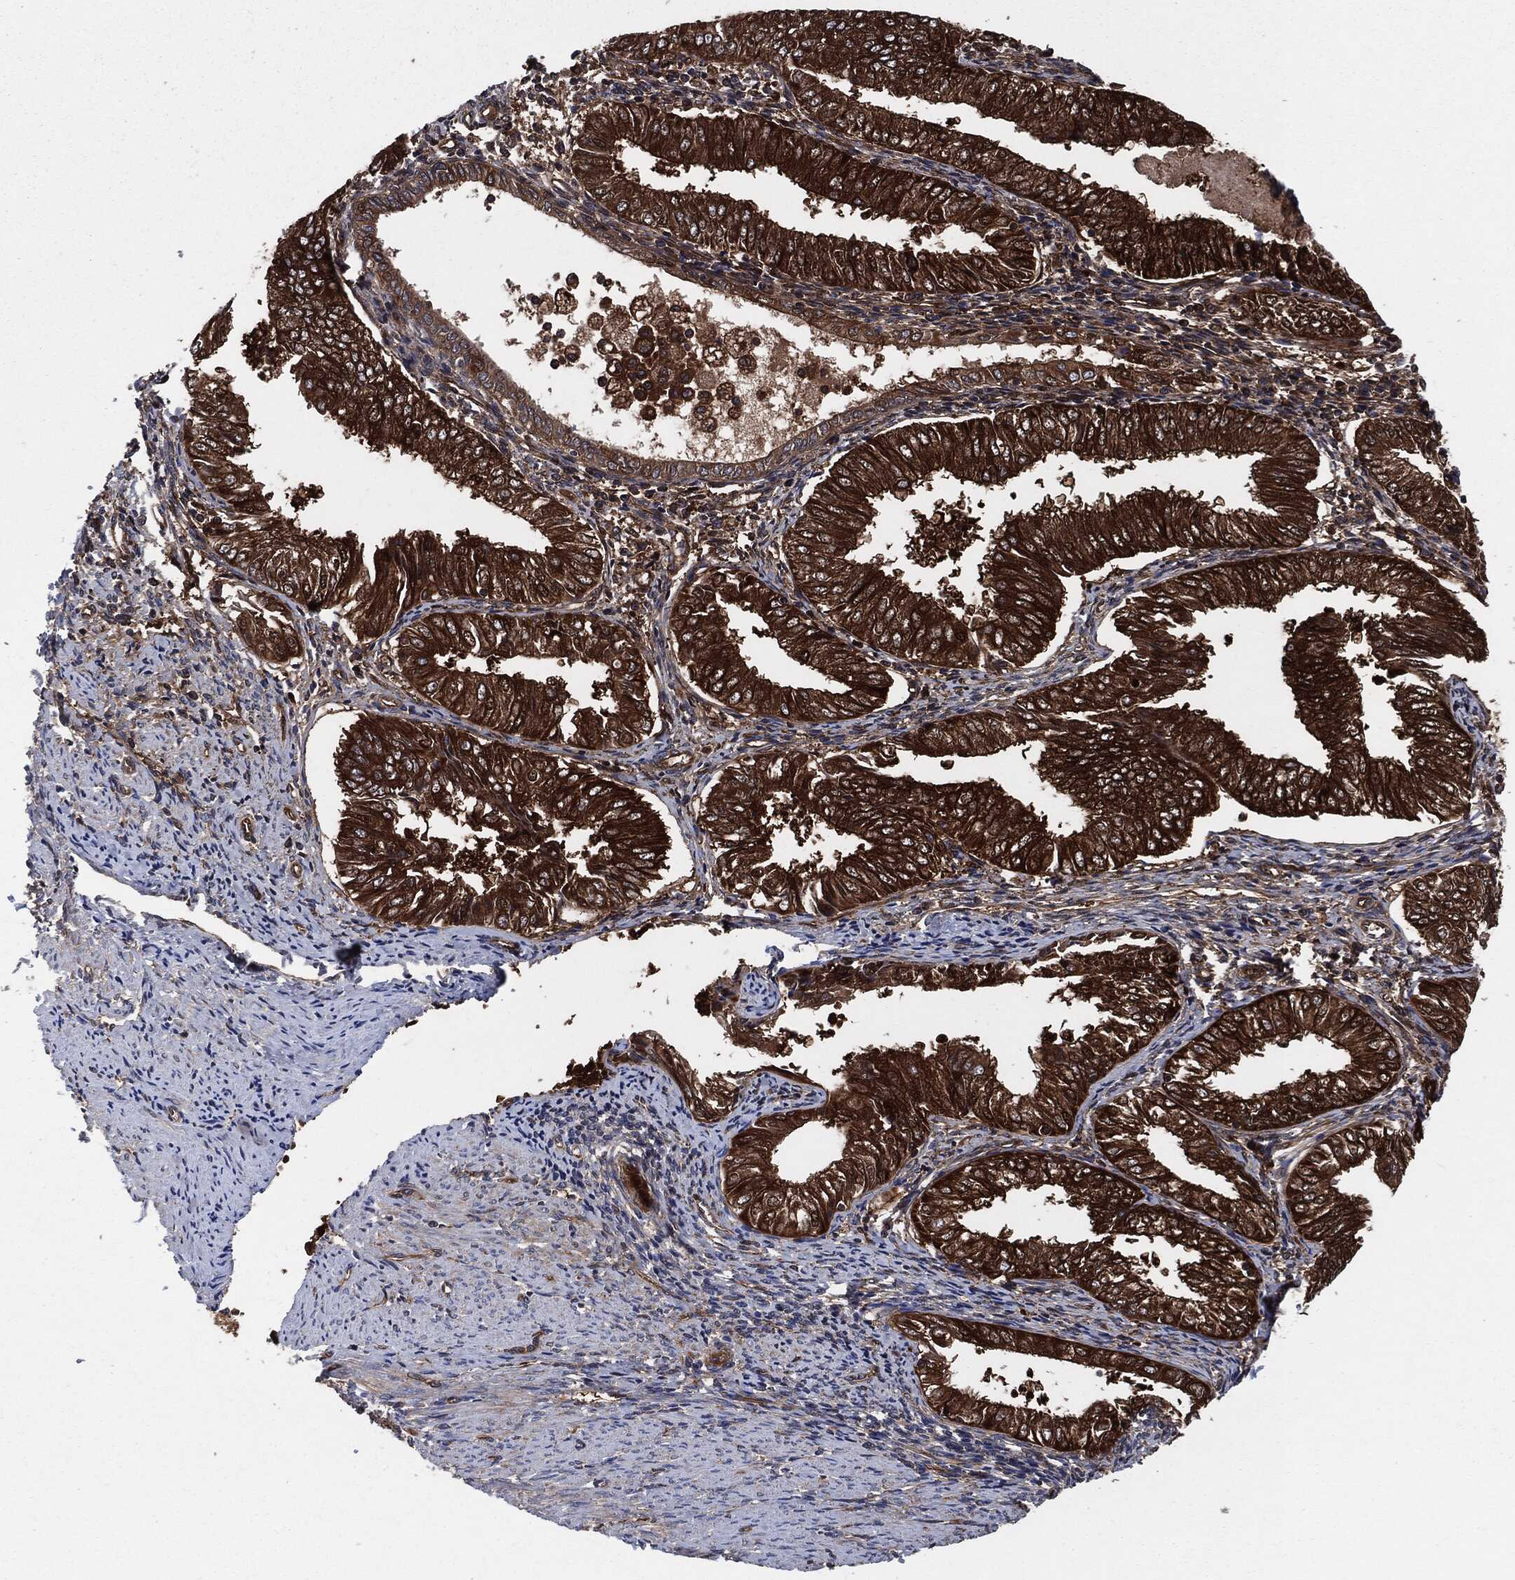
{"staining": {"intensity": "strong", "quantity": ">75%", "location": "cytoplasmic/membranous"}, "tissue": "endometrial cancer", "cell_type": "Tumor cells", "image_type": "cancer", "snomed": [{"axis": "morphology", "description": "Adenocarcinoma, NOS"}, {"axis": "topography", "description": "Endometrium"}], "caption": "Immunohistochemical staining of human endometrial cancer (adenocarcinoma) demonstrates high levels of strong cytoplasmic/membranous positivity in approximately >75% of tumor cells. Using DAB (3,3'-diaminobenzidine) (brown) and hematoxylin (blue) stains, captured at high magnification using brightfield microscopy.", "gene": "XPNPEP1", "patient": {"sex": "female", "age": 53}}